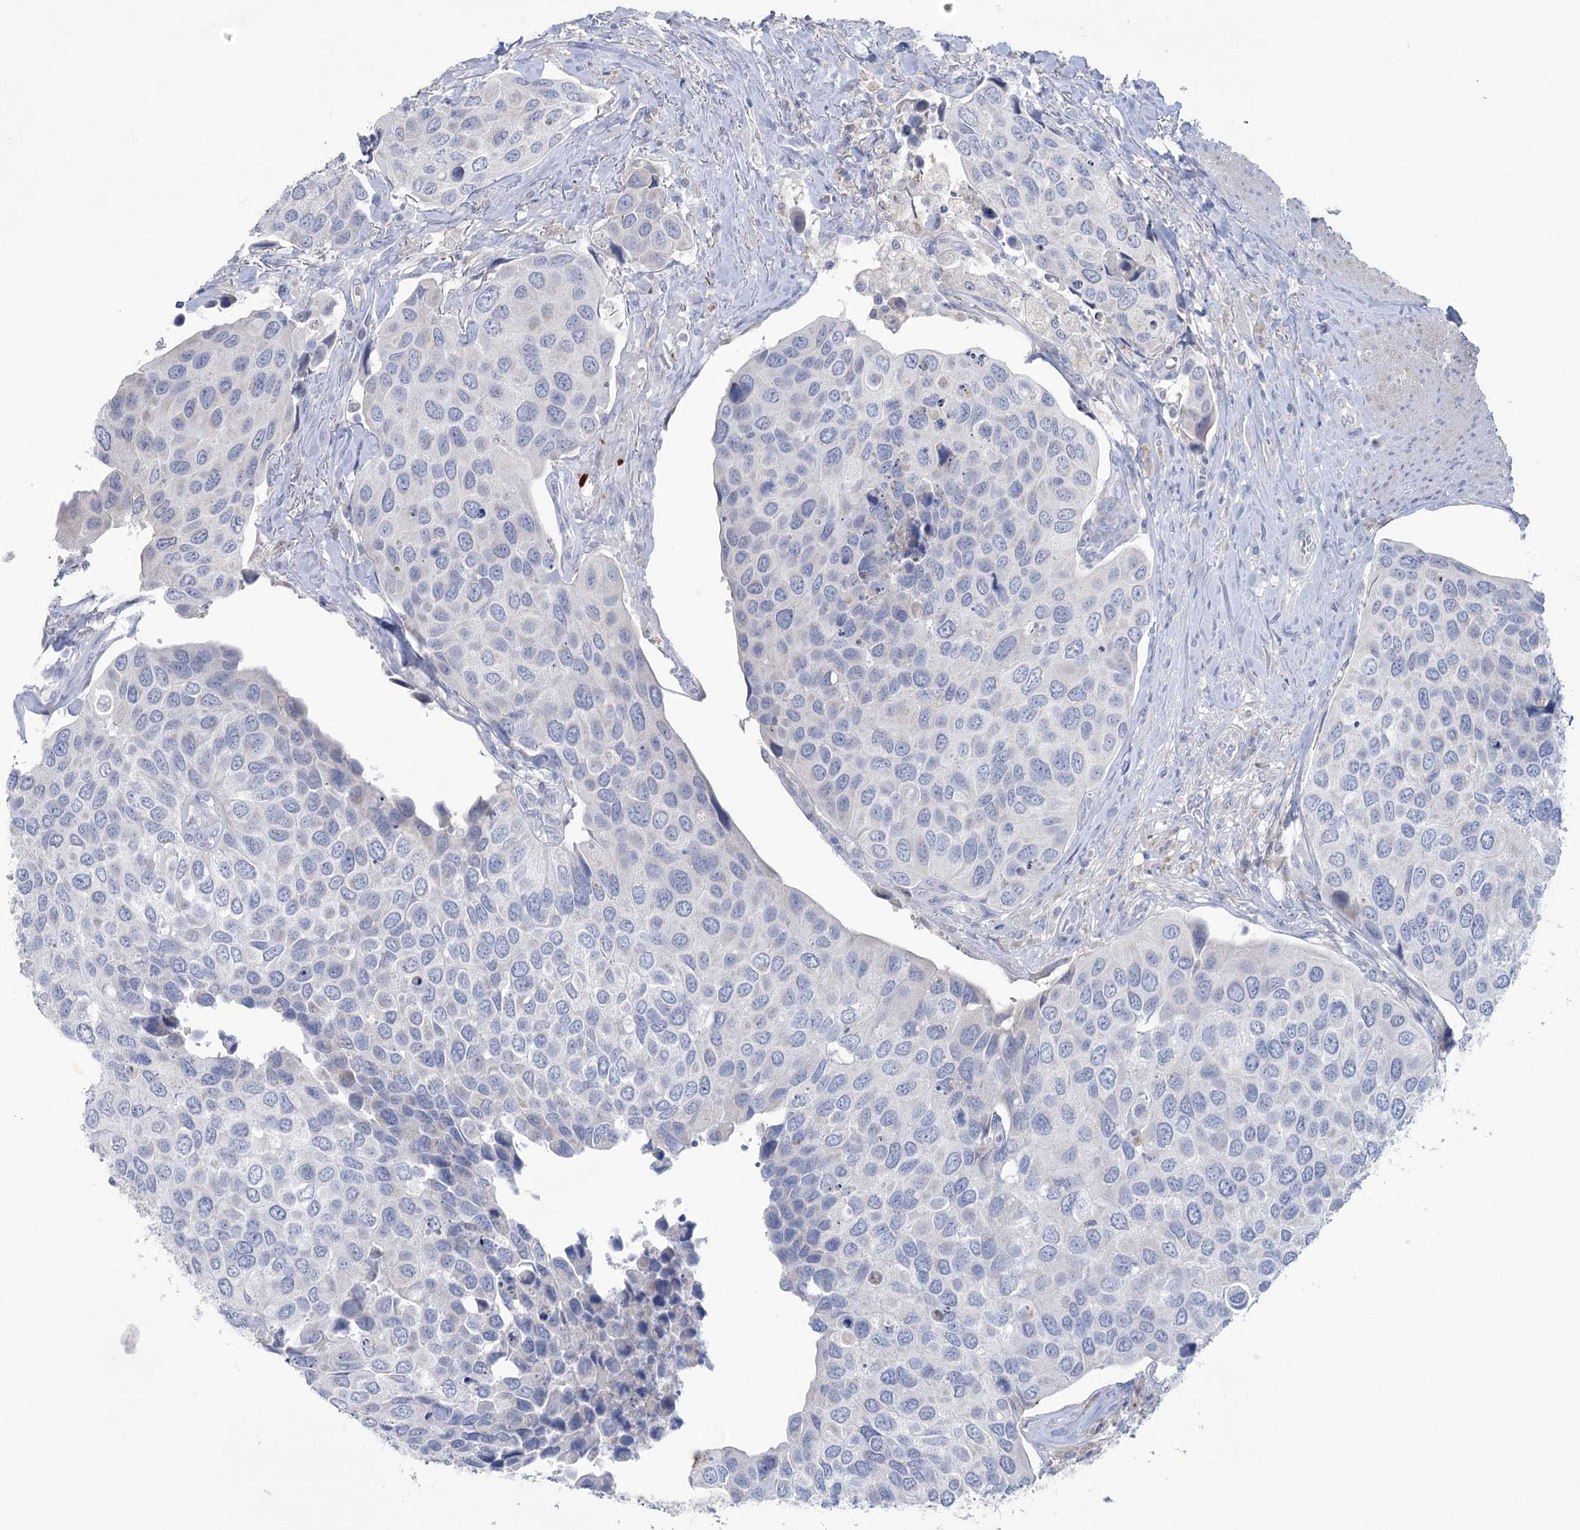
{"staining": {"intensity": "negative", "quantity": "none", "location": "none"}, "tissue": "urothelial cancer", "cell_type": "Tumor cells", "image_type": "cancer", "snomed": [{"axis": "morphology", "description": "Urothelial carcinoma, High grade"}, {"axis": "topography", "description": "Urinary bladder"}], "caption": "High power microscopy photomicrograph of an IHC histopathology image of high-grade urothelial carcinoma, revealing no significant positivity in tumor cells. (Stains: DAB (3,3'-diaminobenzidine) immunohistochemistry with hematoxylin counter stain, Microscopy: brightfield microscopy at high magnification).", "gene": "MTCH2", "patient": {"sex": "male", "age": 74}}